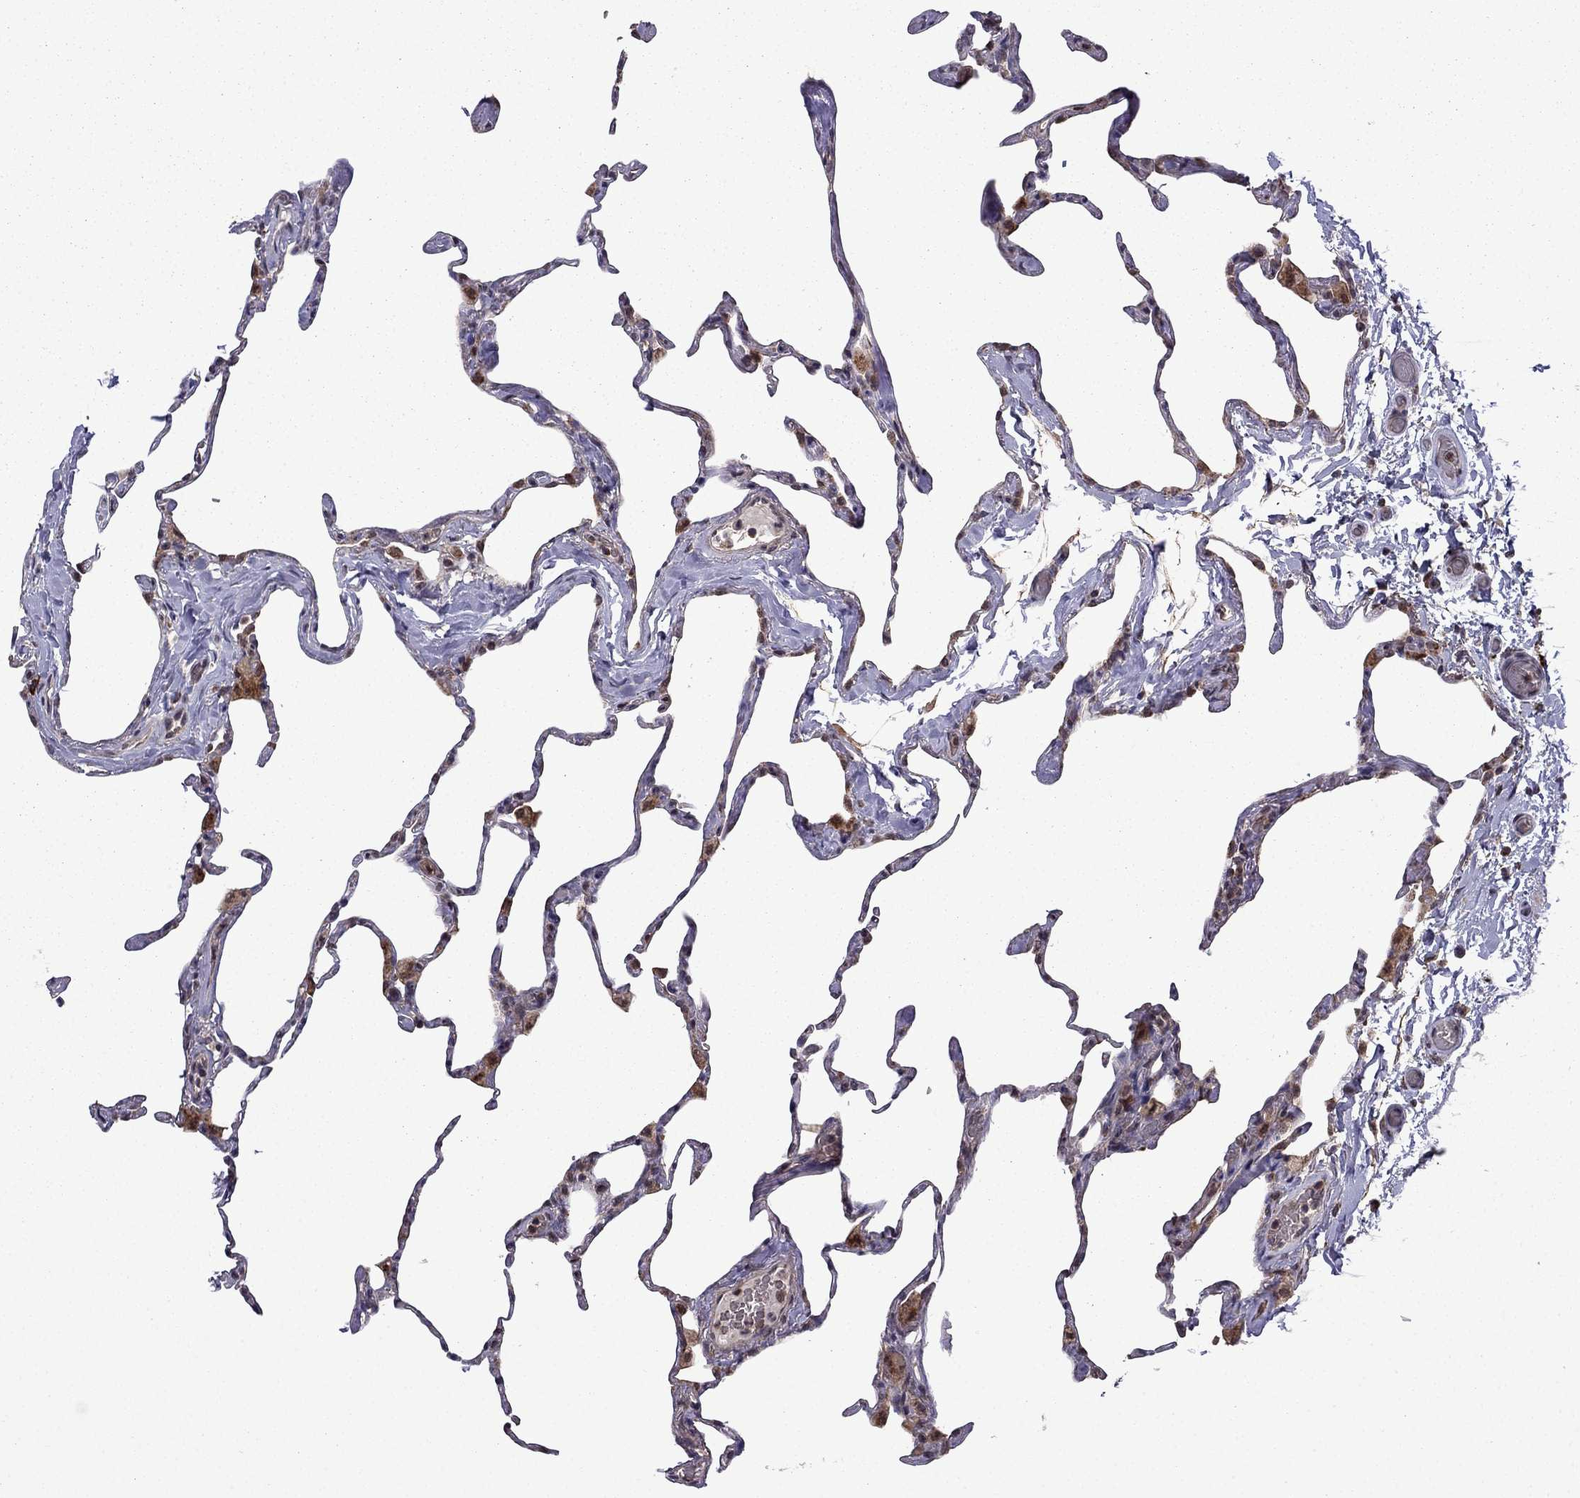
{"staining": {"intensity": "weak", "quantity": "25%-75%", "location": "cytoplasmic/membranous"}, "tissue": "lung", "cell_type": "Alveolar cells", "image_type": "normal", "snomed": [{"axis": "morphology", "description": "Normal tissue, NOS"}, {"axis": "topography", "description": "Lung"}], "caption": "Immunohistochemistry (IHC) of benign lung displays low levels of weak cytoplasmic/membranous expression in about 25%-75% of alveolar cells. (IHC, brightfield microscopy, high magnification).", "gene": "TAB2", "patient": {"sex": "male", "age": 65}}